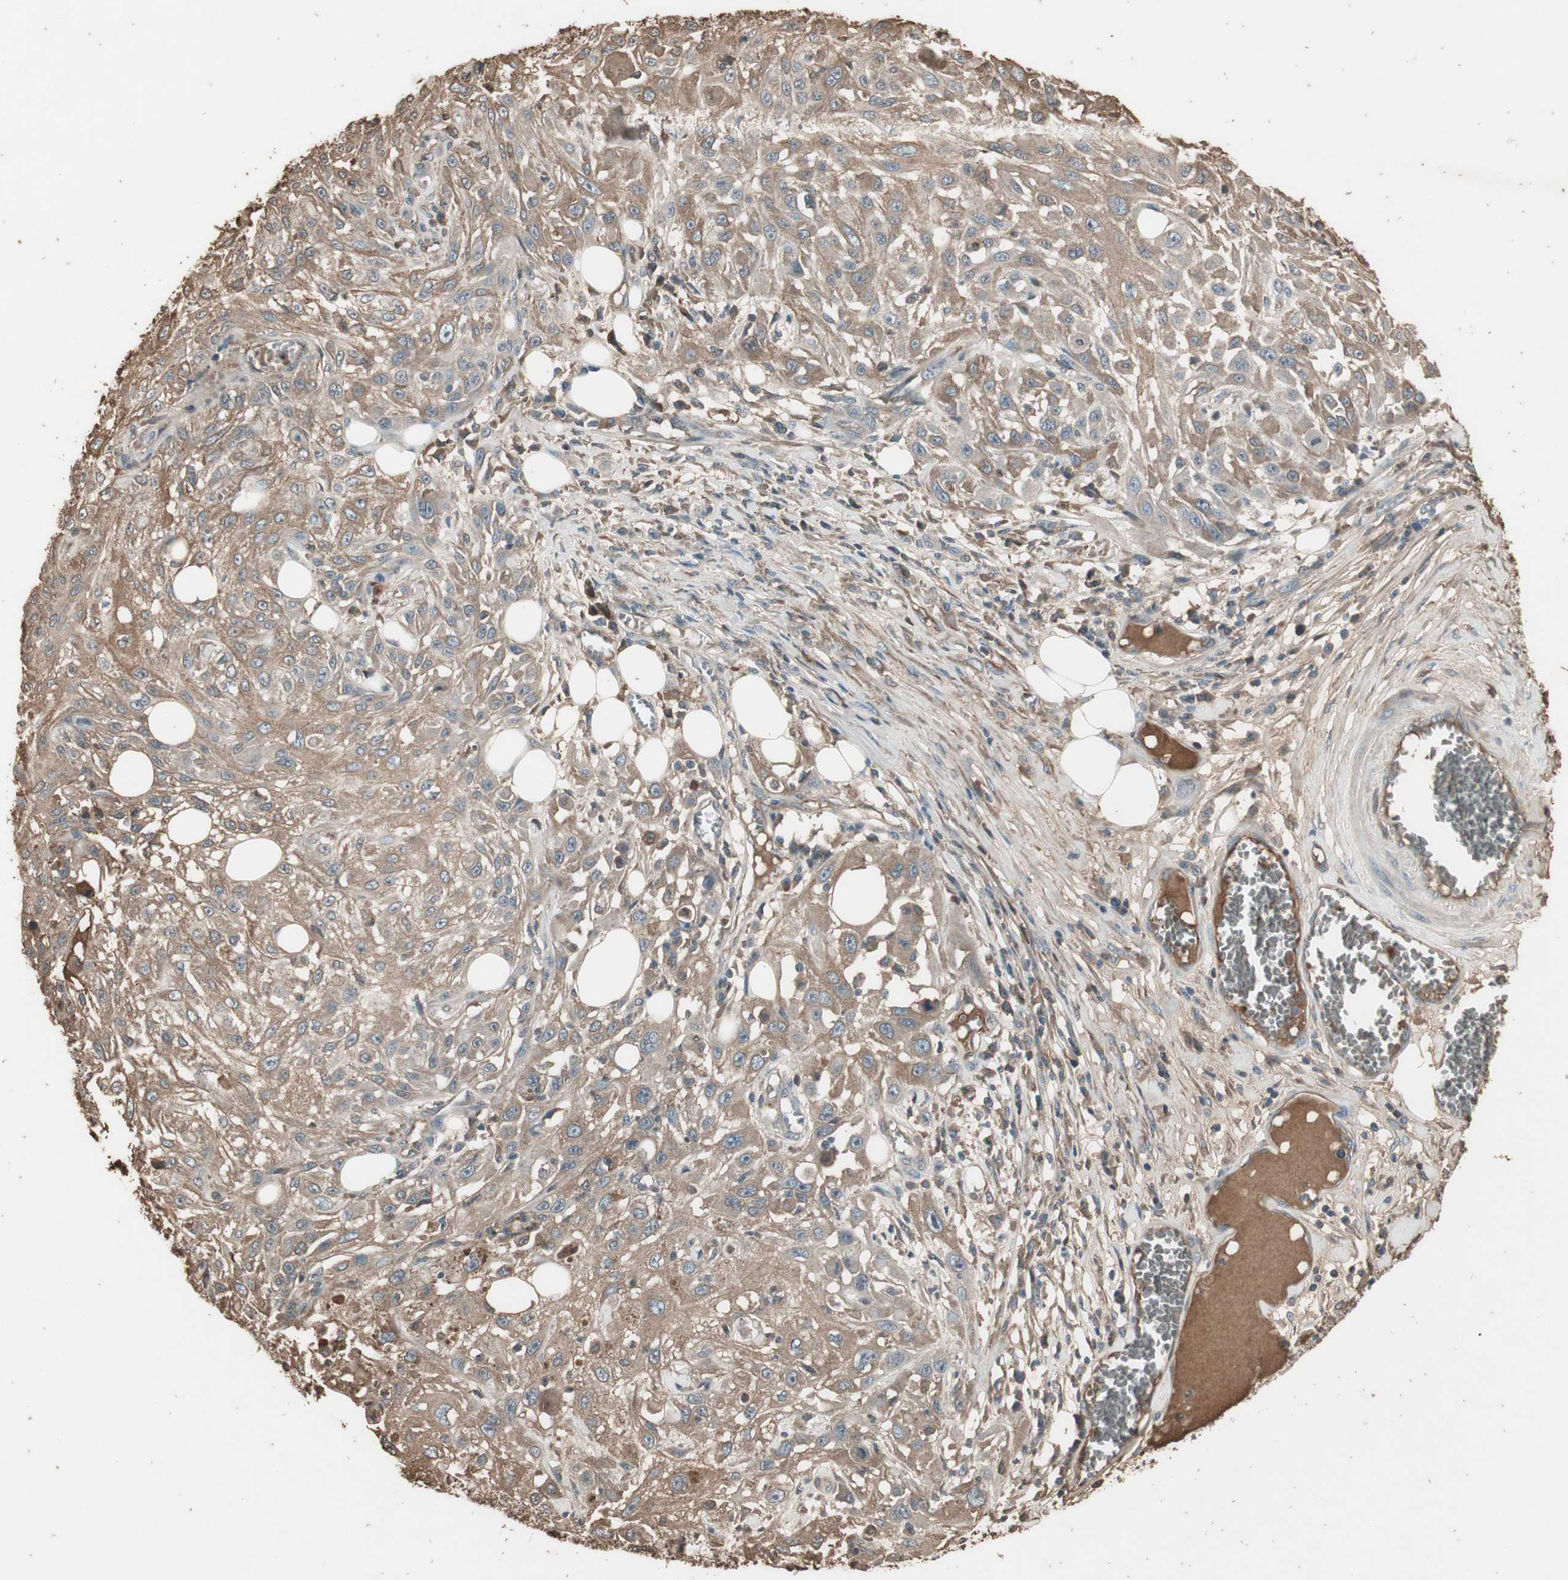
{"staining": {"intensity": "weak", "quantity": ">75%", "location": "cytoplasmic/membranous"}, "tissue": "skin cancer", "cell_type": "Tumor cells", "image_type": "cancer", "snomed": [{"axis": "morphology", "description": "Squamous cell carcinoma, NOS"}, {"axis": "topography", "description": "Skin"}], "caption": "Skin squamous cell carcinoma stained with a brown dye demonstrates weak cytoplasmic/membranous positive expression in approximately >75% of tumor cells.", "gene": "MMP14", "patient": {"sex": "male", "age": 75}}